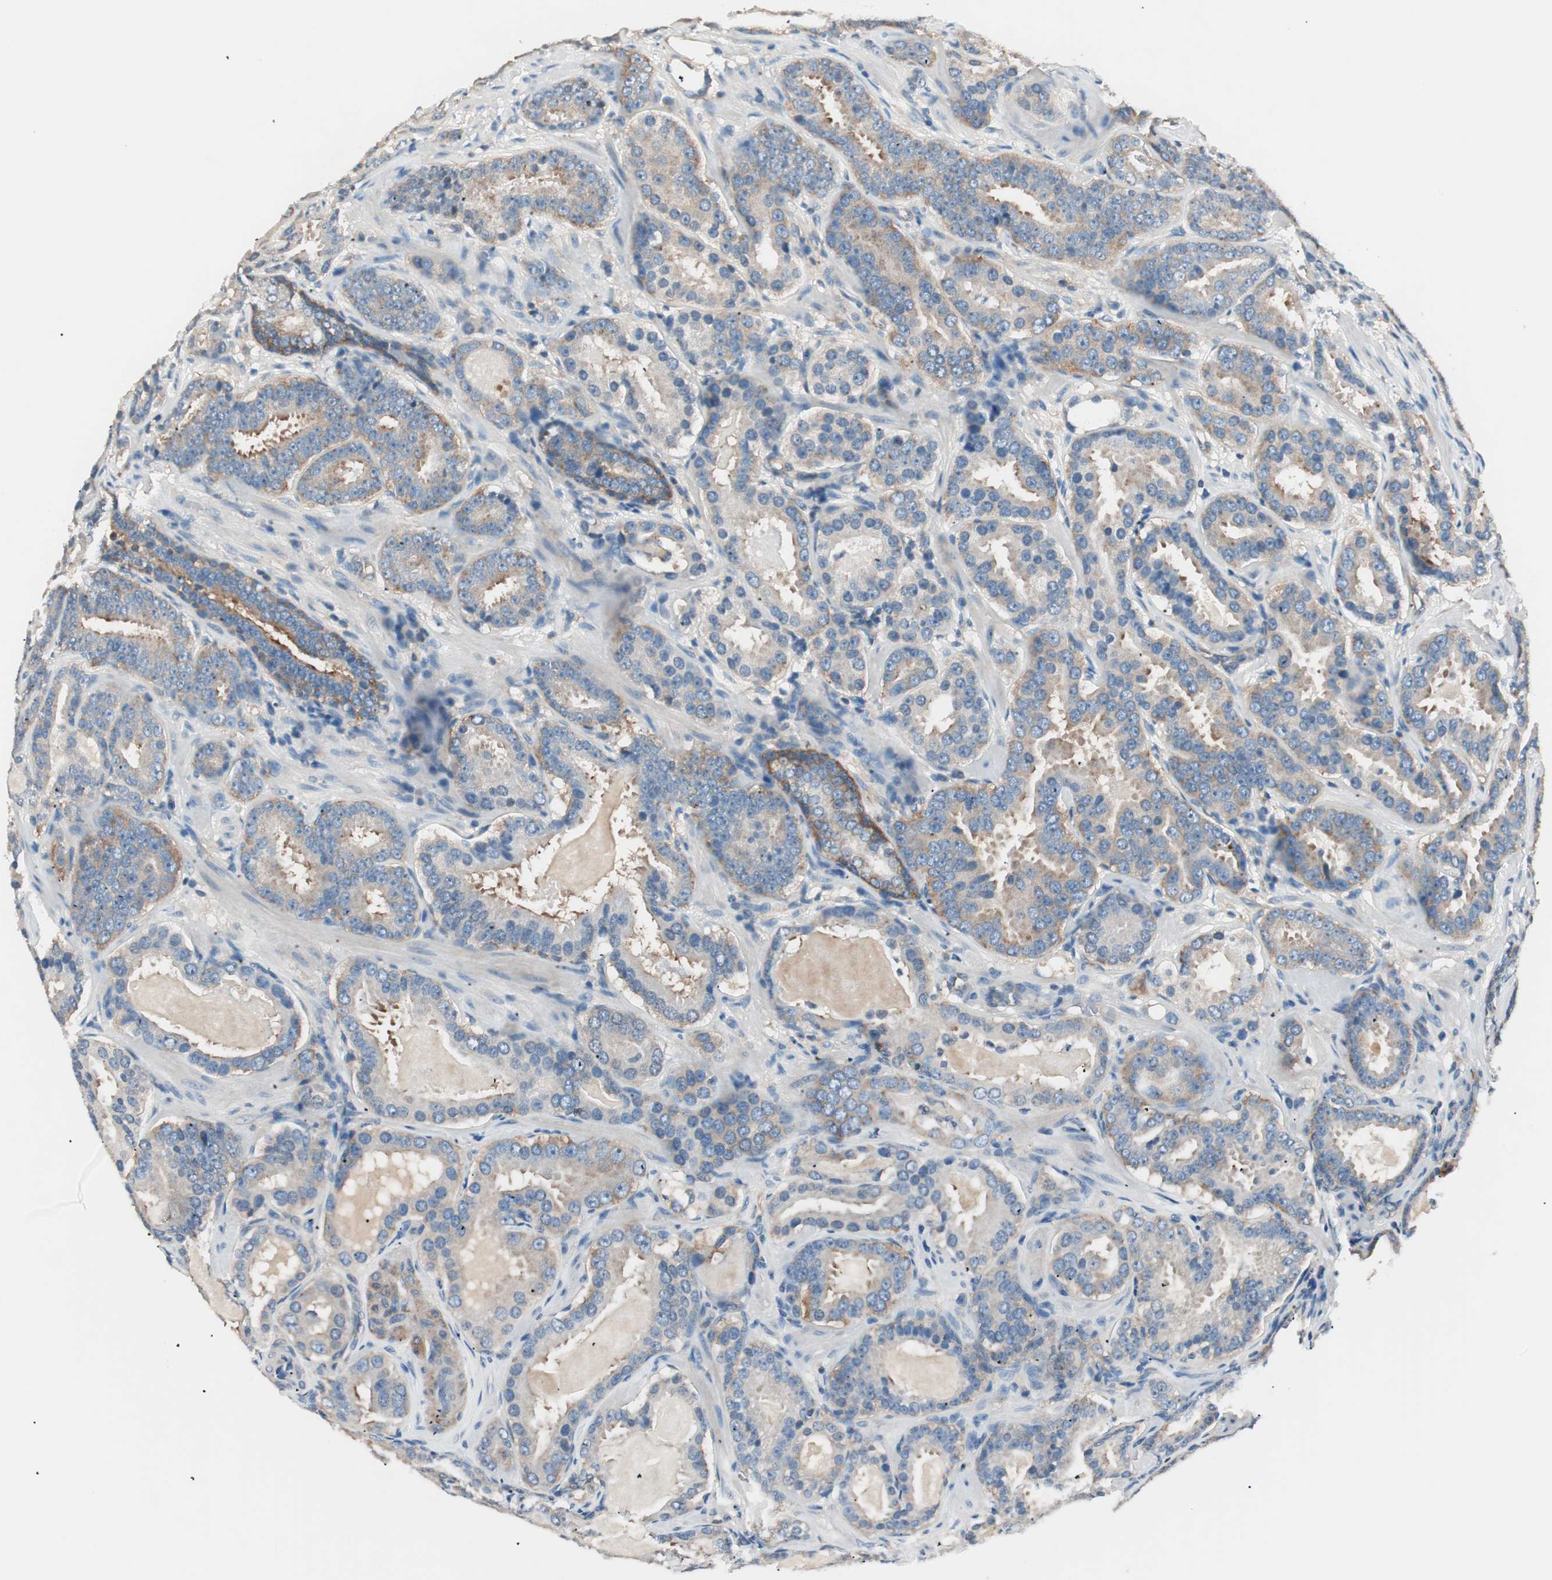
{"staining": {"intensity": "weak", "quantity": "25%-75%", "location": "cytoplasmic/membranous"}, "tissue": "prostate cancer", "cell_type": "Tumor cells", "image_type": "cancer", "snomed": [{"axis": "morphology", "description": "Adenocarcinoma, Low grade"}, {"axis": "topography", "description": "Prostate"}], "caption": "Immunohistochemical staining of adenocarcinoma (low-grade) (prostate) exhibits weak cytoplasmic/membranous protein staining in approximately 25%-75% of tumor cells.", "gene": "RAD54B", "patient": {"sex": "male", "age": 59}}